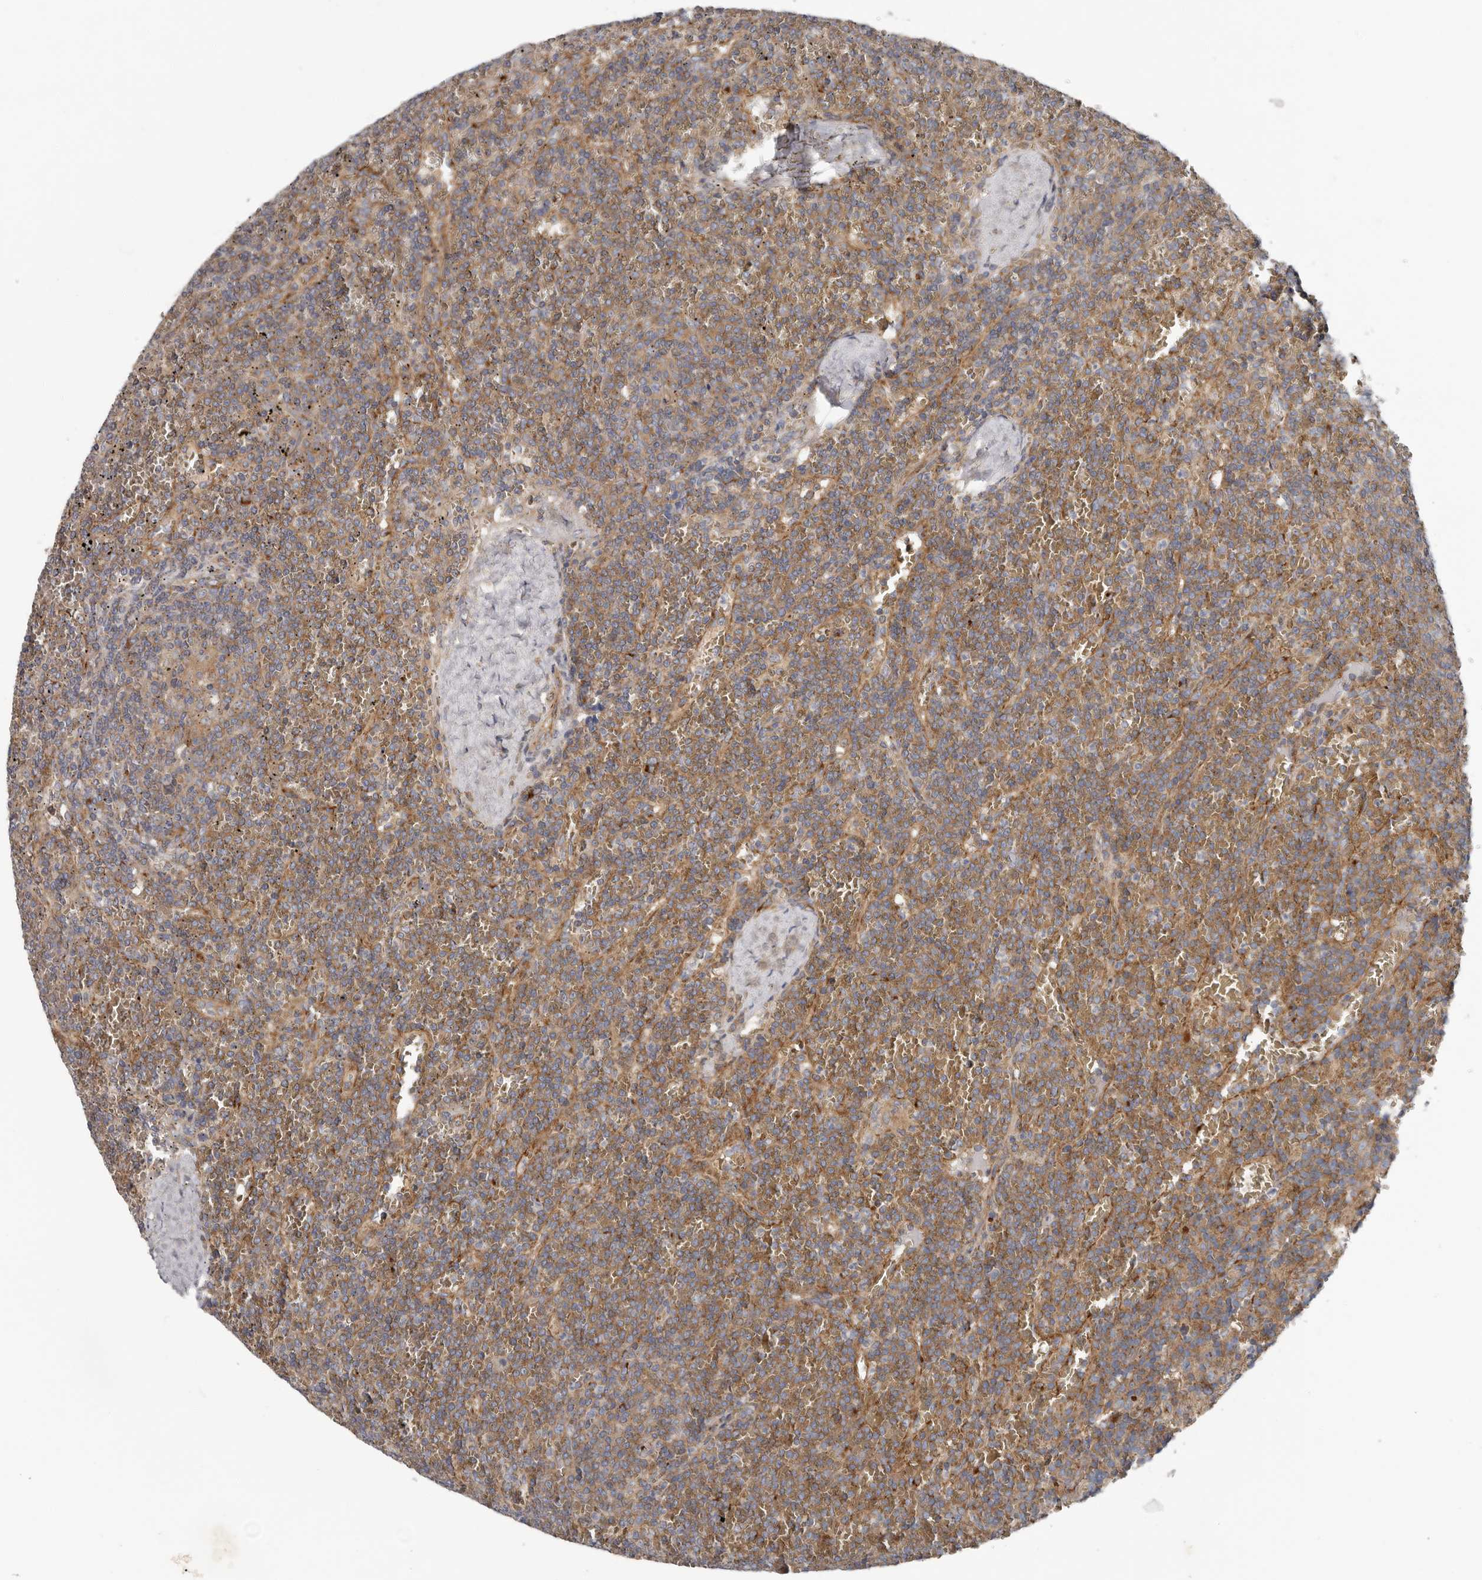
{"staining": {"intensity": "moderate", "quantity": "25%-75%", "location": "cytoplasmic/membranous"}, "tissue": "lymphoma", "cell_type": "Tumor cells", "image_type": "cancer", "snomed": [{"axis": "morphology", "description": "Malignant lymphoma, non-Hodgkin's type, Low grade"}, {"axis": "topography", "description": "Spleen"}], "caption": "Approximately 25%-75% of tumor cells in human lymphoma display moderate cytoplasmic/membranous protein expression as visualized by brown immunohistochemical staining.", "gene": "LUZP1", "patient": {"sex": "female", "age": 19}}